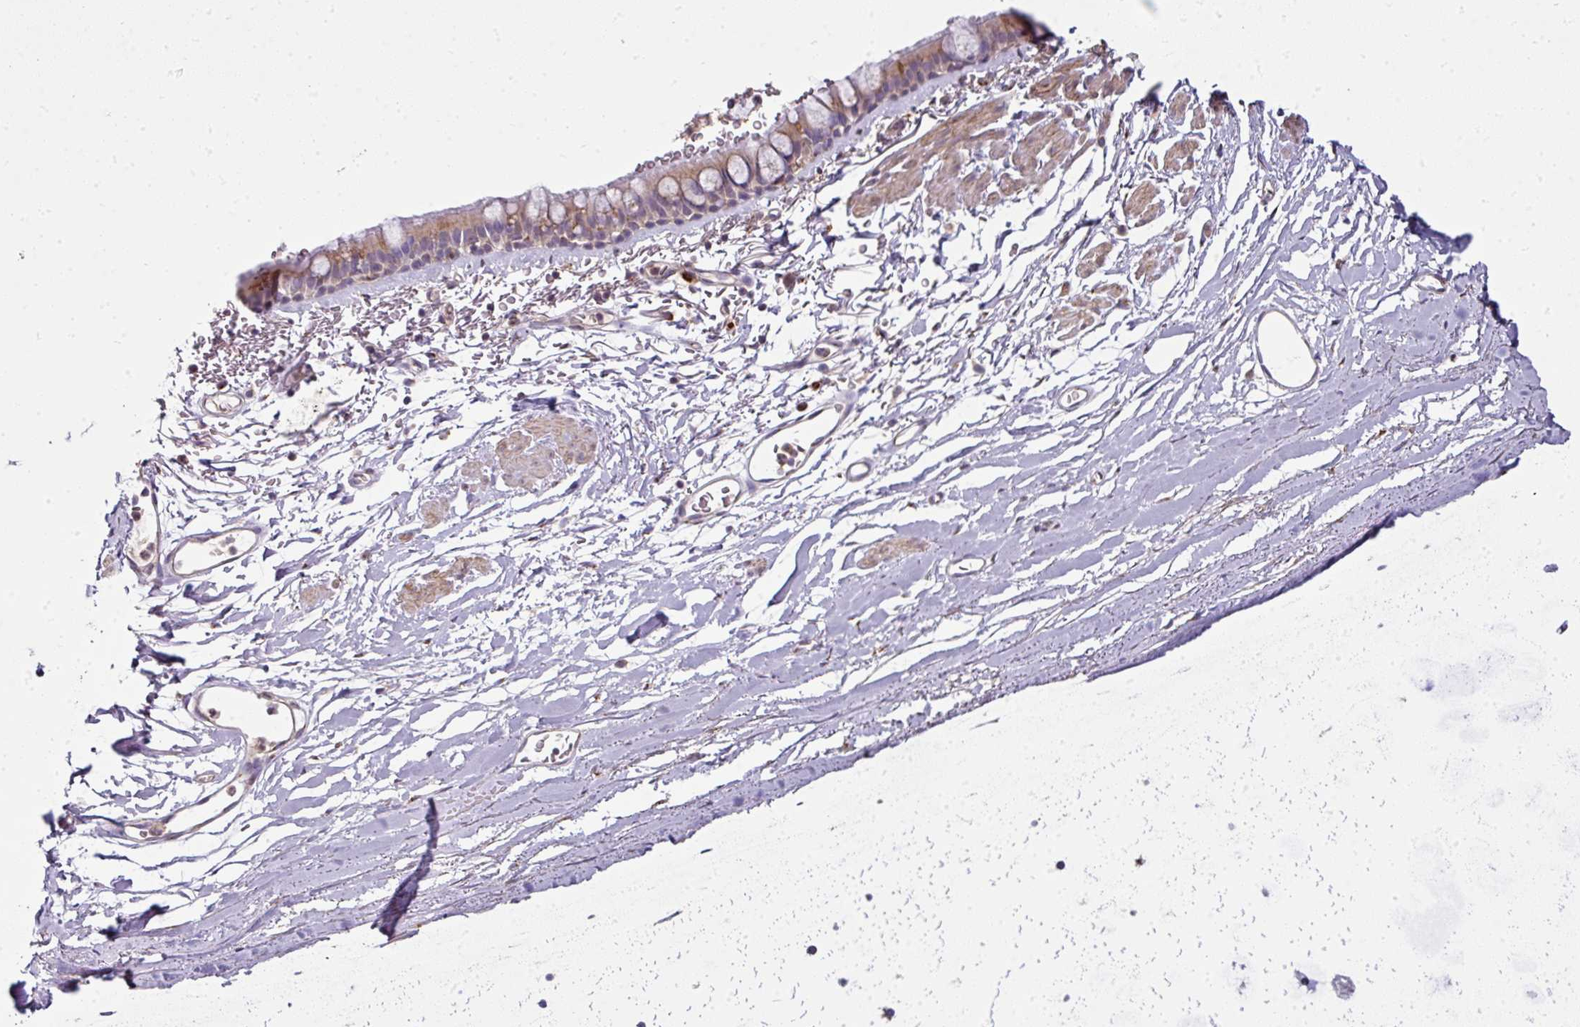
{"staining": {"intensity": "weak", "quantity": "25%-75%", "location": "cytoplasmic/membranous"}, "tissue": "bronchus", "cell_type": "Respiratory epithelial cells", "image_type": "normal", "snomed": [{"axis": "morphology", "description": "Normal tissue, NOS"}, {"axis": "topography", "description": "Bronchus"}], "caption": "Bronchus was stained to show a protein in brown. There is low levels of weak cytoplasmic/membranous positivity in about 25%-75% of respiratory epithelial cells. (brown staining indicates protein expression, while blue staining denotes nuclei).", "gene": "JPH2", "patient": {"sex": "male", "age": 67}}